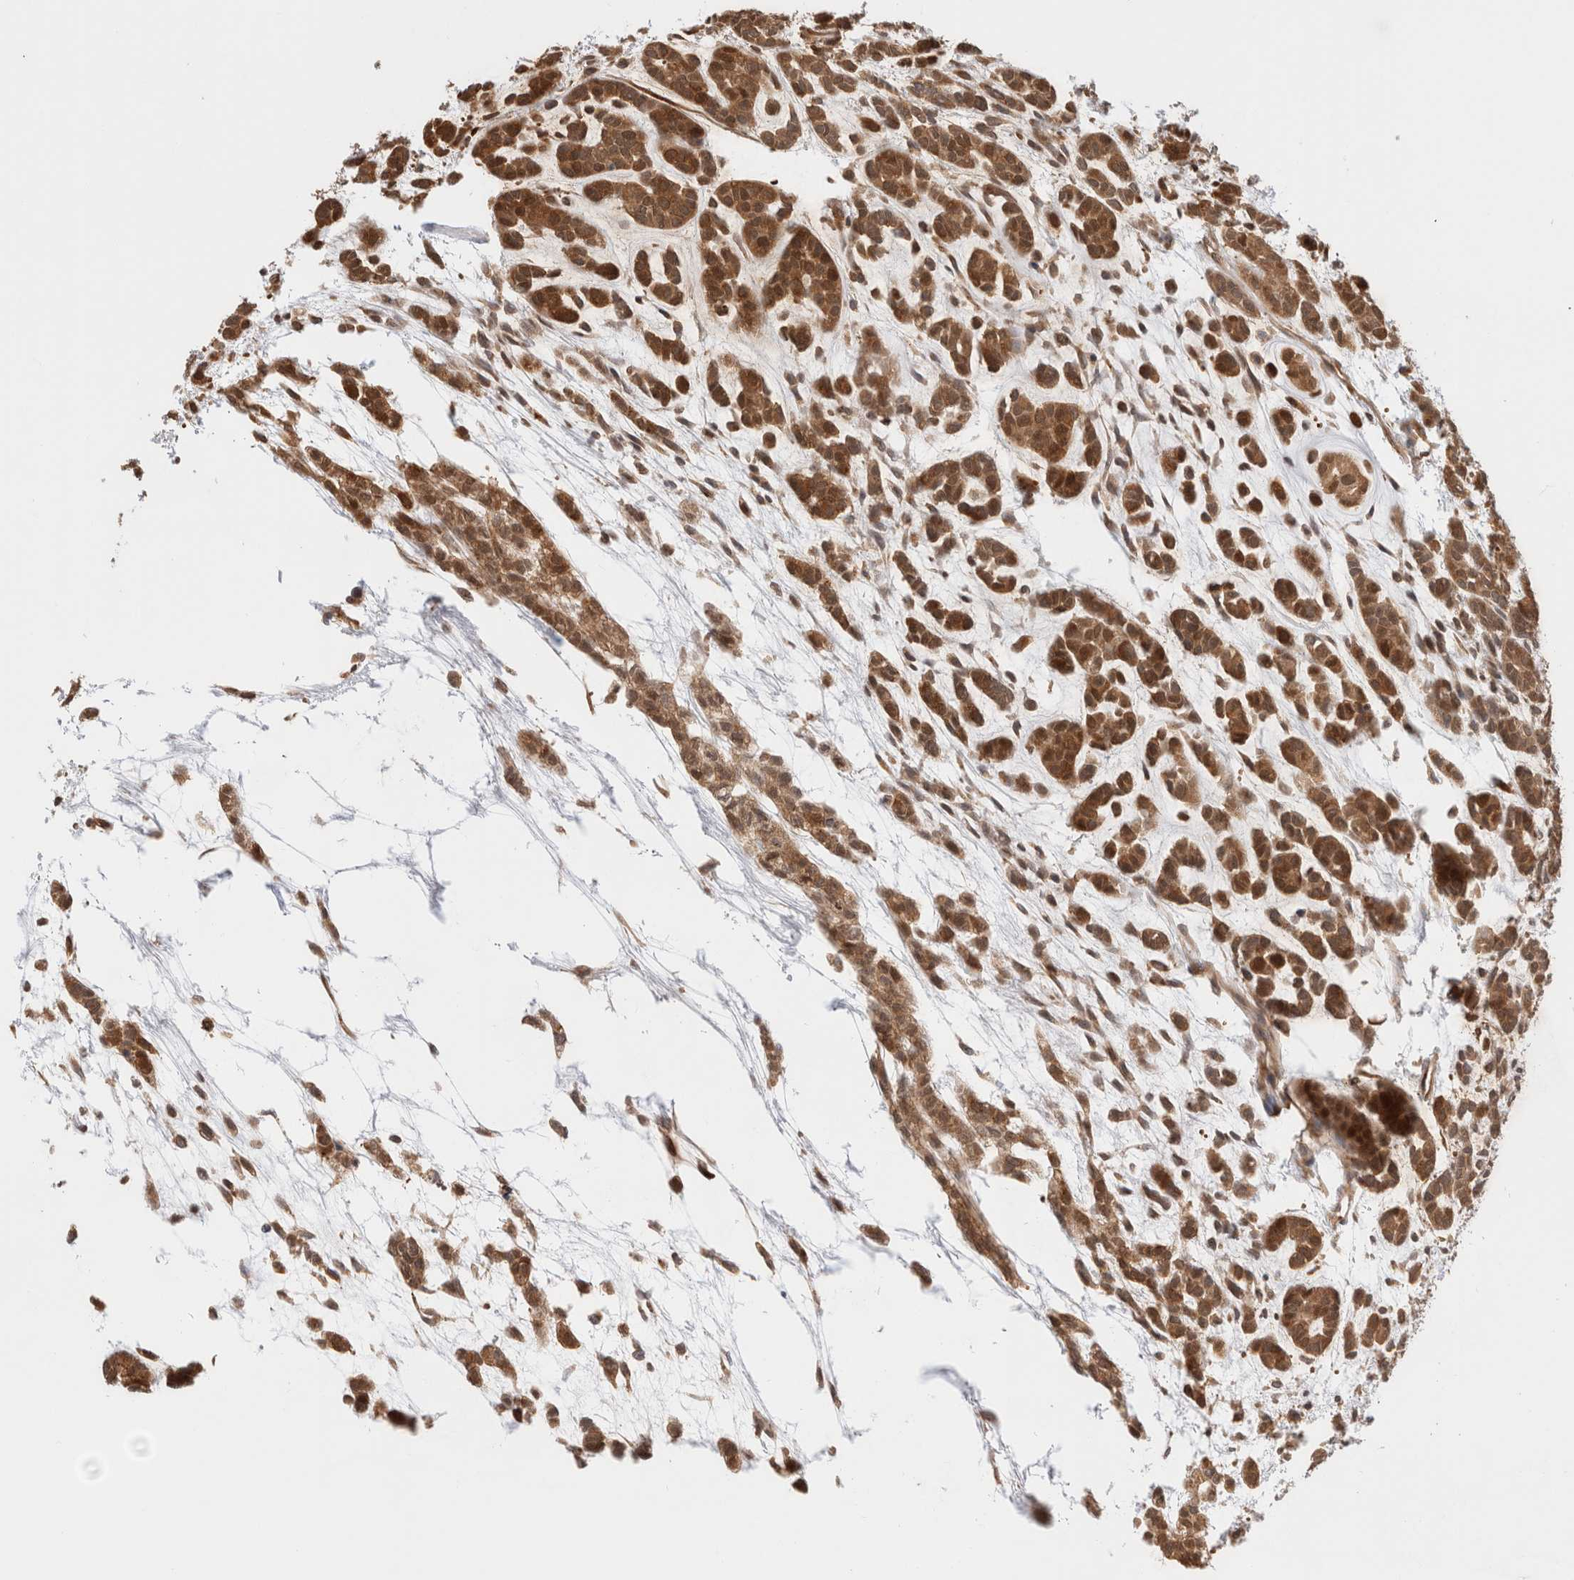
{"staining": {"intensity": "moderate", "quantity": ">75%", "location": "cytoplasmic/membranous"}, "tissue": "head and neck cancer", "cell_type": "Tumor cells", "image_type": "cancer", "snomed": [{"axis": "morphology", "description": "Adenocarcinoma, NOS"}, {"axis": "morphology", "description": "Adenoma, NOS"}, {"axis": "topography", "description": "Head-Neck"}], "caption": "Head and neck cancer (adenocarcinoma) tissue displays moderate cytoplasmic/membranous staining in about >75% of tumor cells, visualized by immunohistochemistry.", "gene": "ACTL9", "patient": {"sex": "female", "age": 55}}